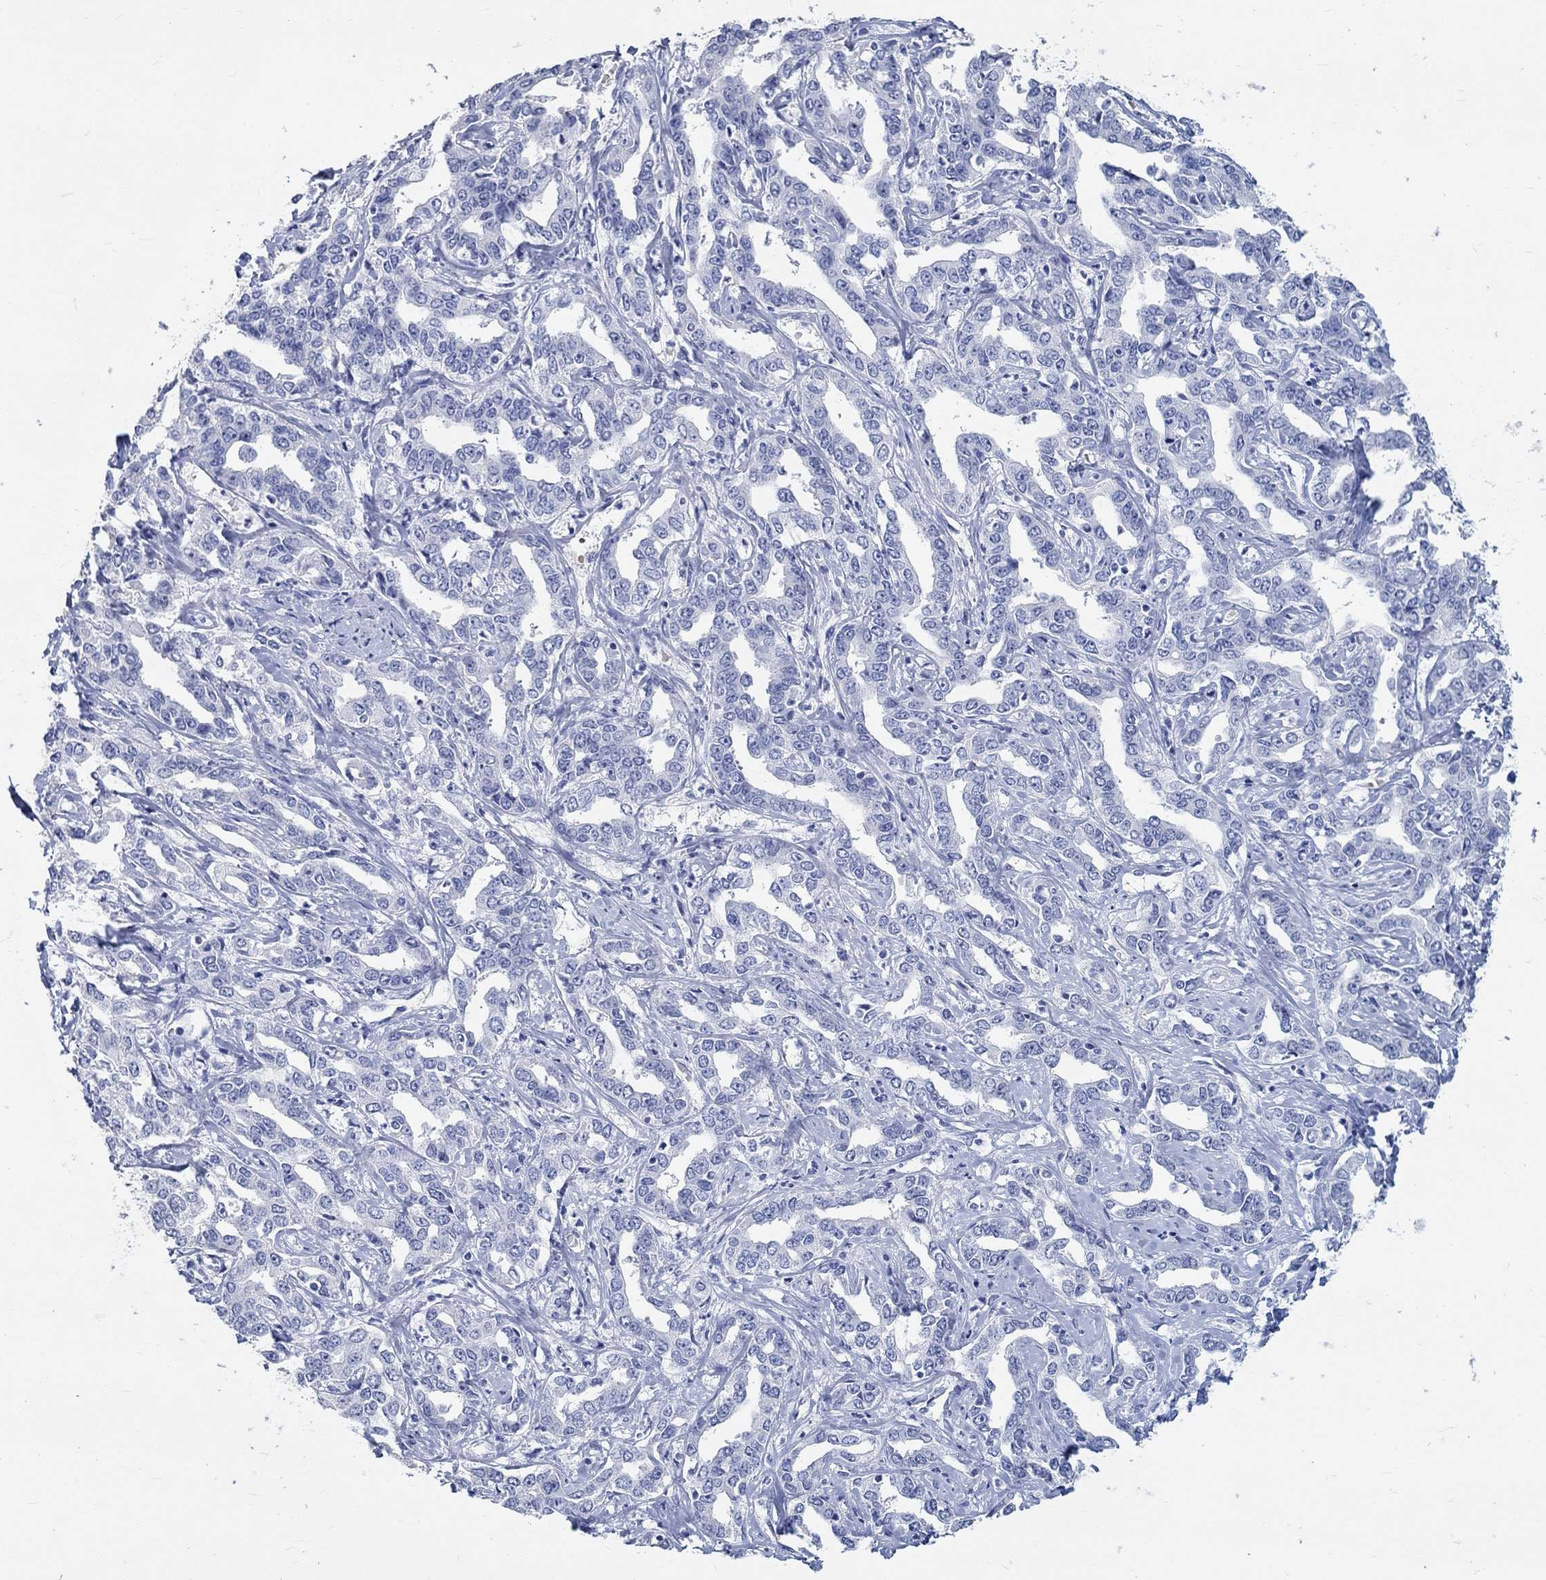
{"staining": {"intensity": "negative", "quantity": "none", "location": "none"}, "tissue": "liver cancer", "cell_type": "Tumor cells", "image_type": "cancer", "snomed": [{"axis": "morphology", "description": "Cholangiocarcinoma"}, {"axis": "topography", "description": "Liver"}], "caption": "This micrograph is of cholangiocarcinoma (liver) stained with IHC to label a protein in brown with the nuclei are counter-stained blue. There is no positivity in tumor cells.", "gene": "GRIA3", "patient": {"sex": "male", "age": 59}}